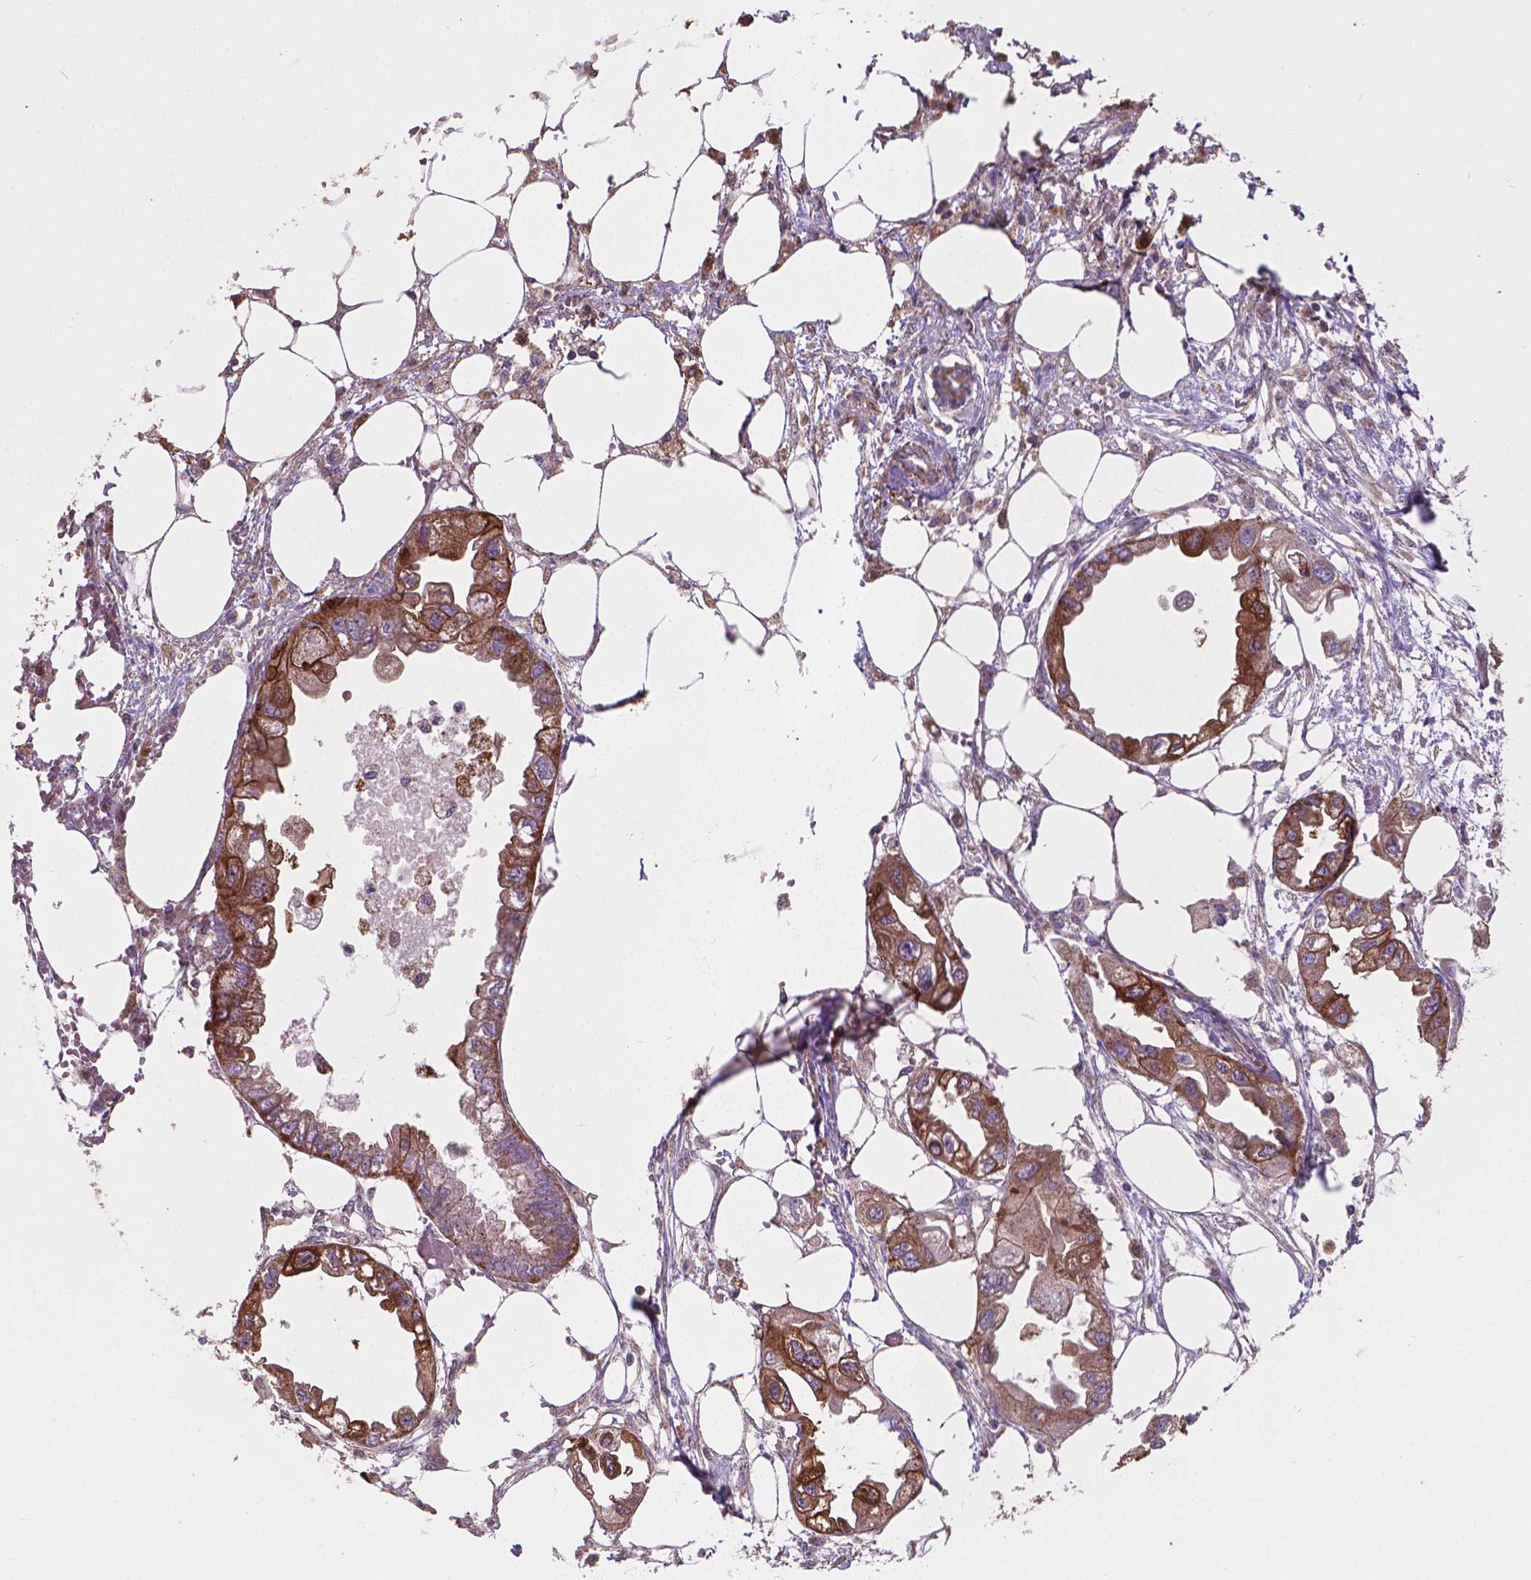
{"staining": {"intensity": "moderate", "quantity": ">75%", "location": "cytoplasmic/membranous"}, "tissue": "endometrial cancer", "cell_type": "Tumor cells", "image_type": "cancer", "snomed": [{"axis": "morphology", "description": "Adenocarcinoma, NOS"}, {"axis": "morphology", "description": "Adenocarcinoma, metastatic, NOS"}, {"axis": "topography", "description": "Adipose tissue"}, {"axis": "topography", "description": "Endometrium"}], "caption": "A medium amount of moderate cytoplasmic/membranous expression is present in approximately >75% of tumor cells in endometrial cancer tissue.", "gene": "TCAF1", "patient": {"sex": "female", "age": 67}}